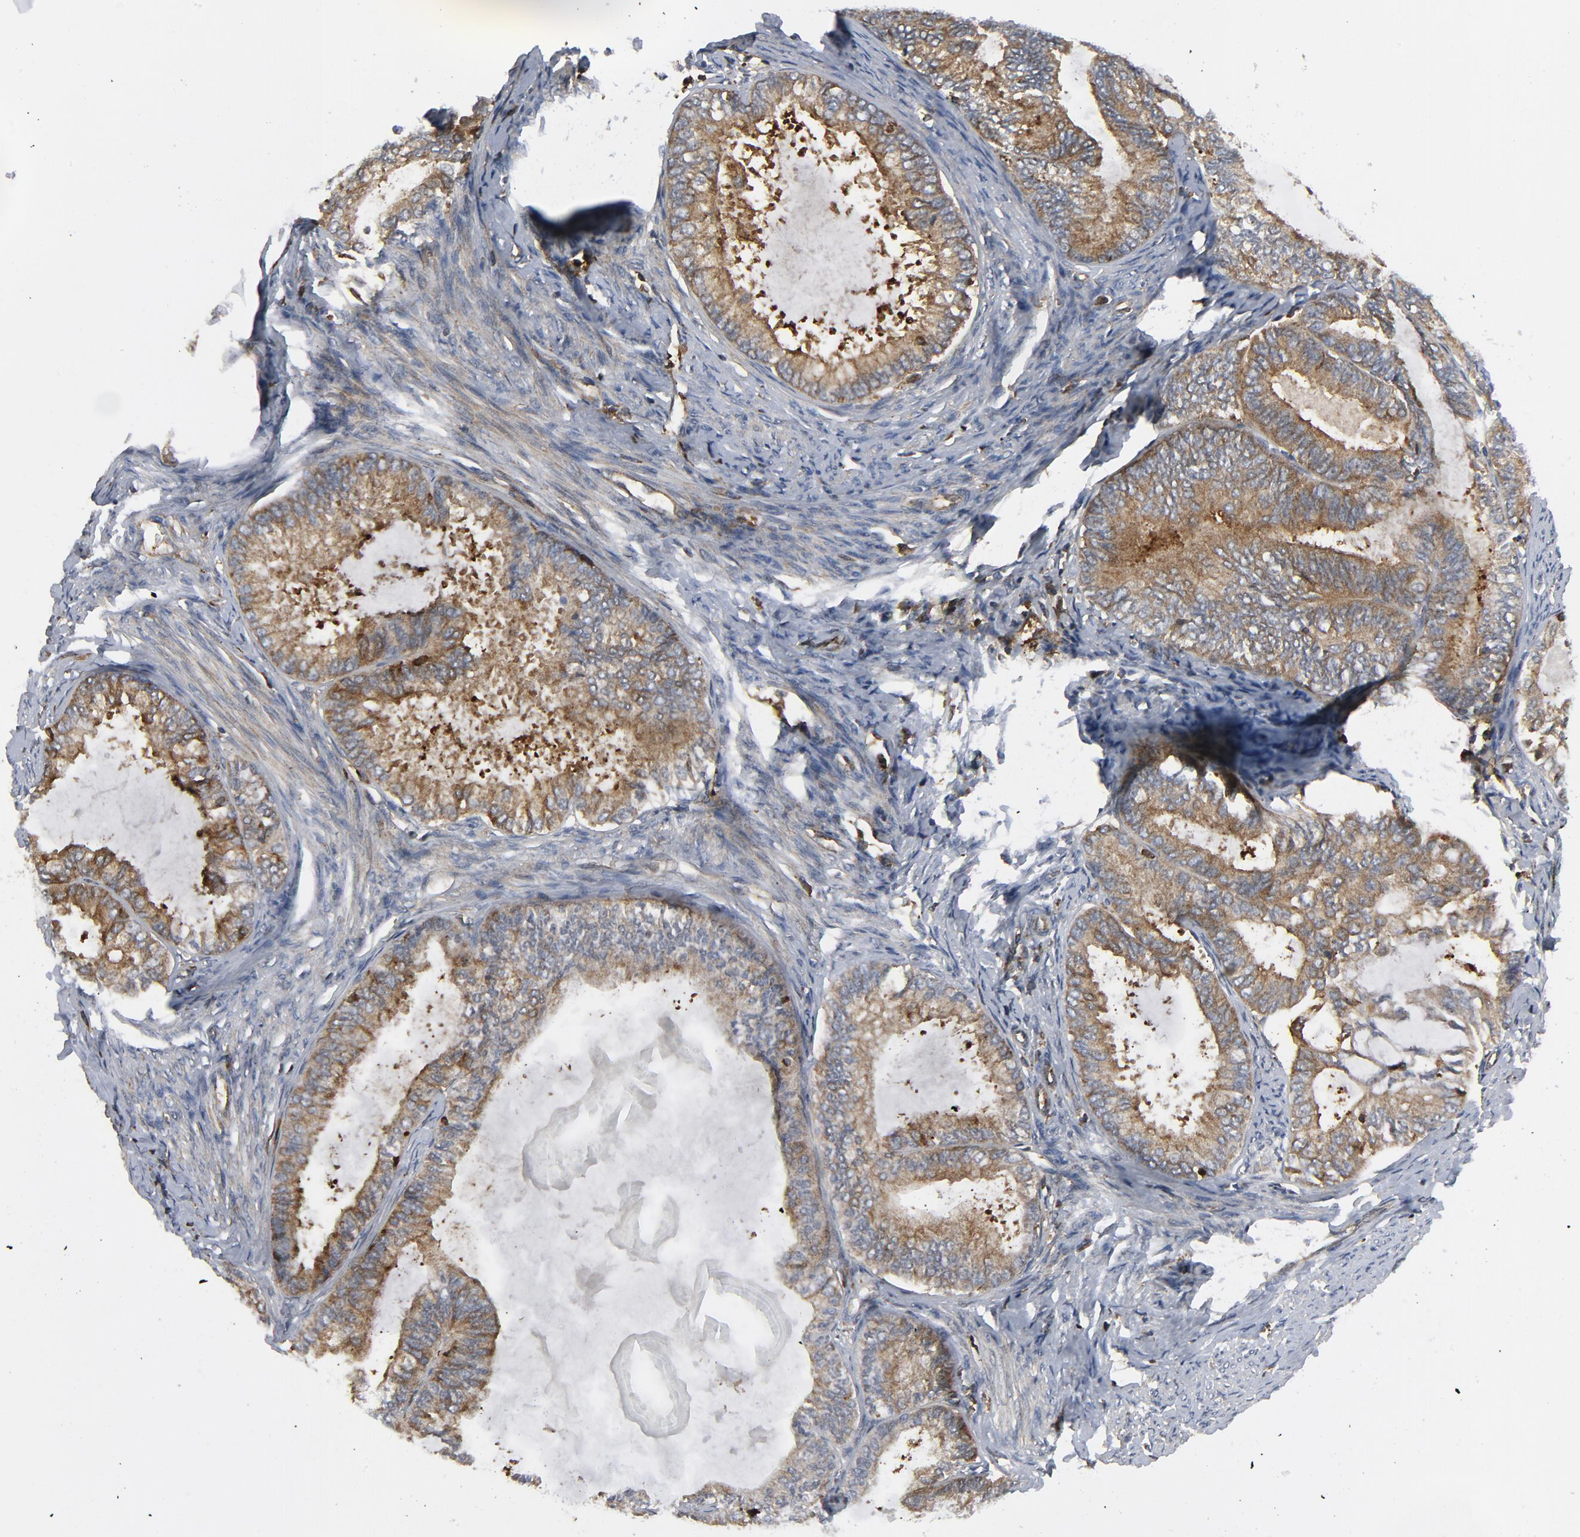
{"staining": {"intensity": "moderate", "quantity": ">75%", "location": "cytoplasmic/membranous"}, "tissue": "endometrial cancer", "cell_type": "Tumor cells", "image_type": "cancer", "snomed": [{"axis": "morphology", "description": "Adenocarcinoma, NOS"}, {"axis": "topography", "description": "Endometrium"}], "caption": "This micrograph displays adenocarcinoma (endometrial) stained with IHC to label a protein in brown. The cytoplasmic/membranous of tumor cells show moderate positivity for the protein. Nuclei are counter-stained blue.", "gene": "YES1", "patient": {"sex": "female", "age": 86}}